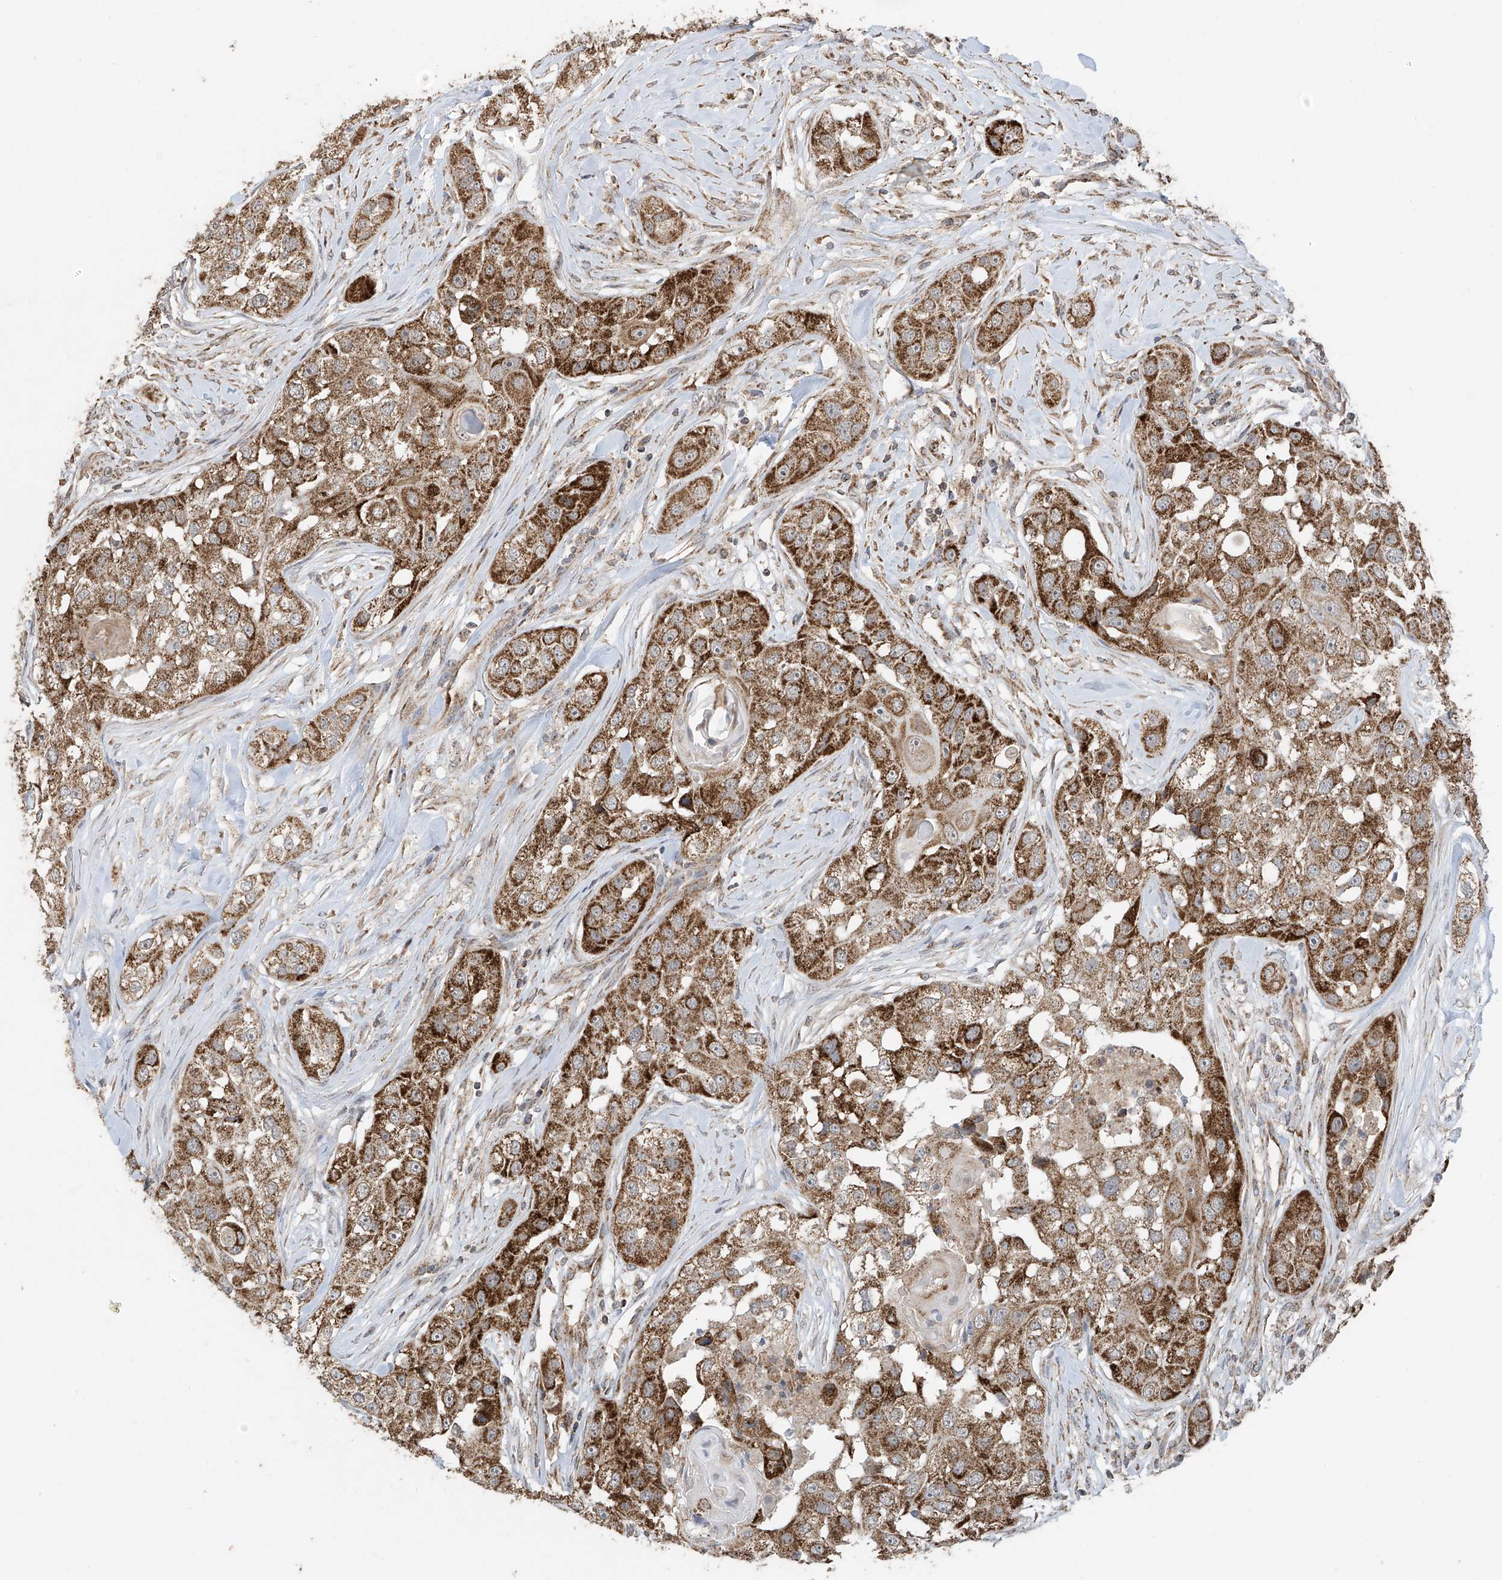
{"staining": {"intensity": "moderate", "quantity": ">75%", "location": "cytoplasmic/membranous"}, "tissue": "head and neck cancer", "cell_type": "Tumor cells", "image_type": "cancer", "snomed": [{"axis": "morphology", "description": "Normal tissue, NOS"}, {"axis": "morphology", "description": "Squamous cell carcinoma, NOS"}, {"axis": "topography", "description": "Skeletal muscle"}, {"axis": "topography", "description": "Head-Neck"}], "caption": "A medium amount of moderate cytoplasmic/membranous expression is seen in about >75% of tumor cells in squamous cell carcinoma (head and neck) tissue.", "gene": "UQCC1", "patient": {"sex": "male", "age": 51}}